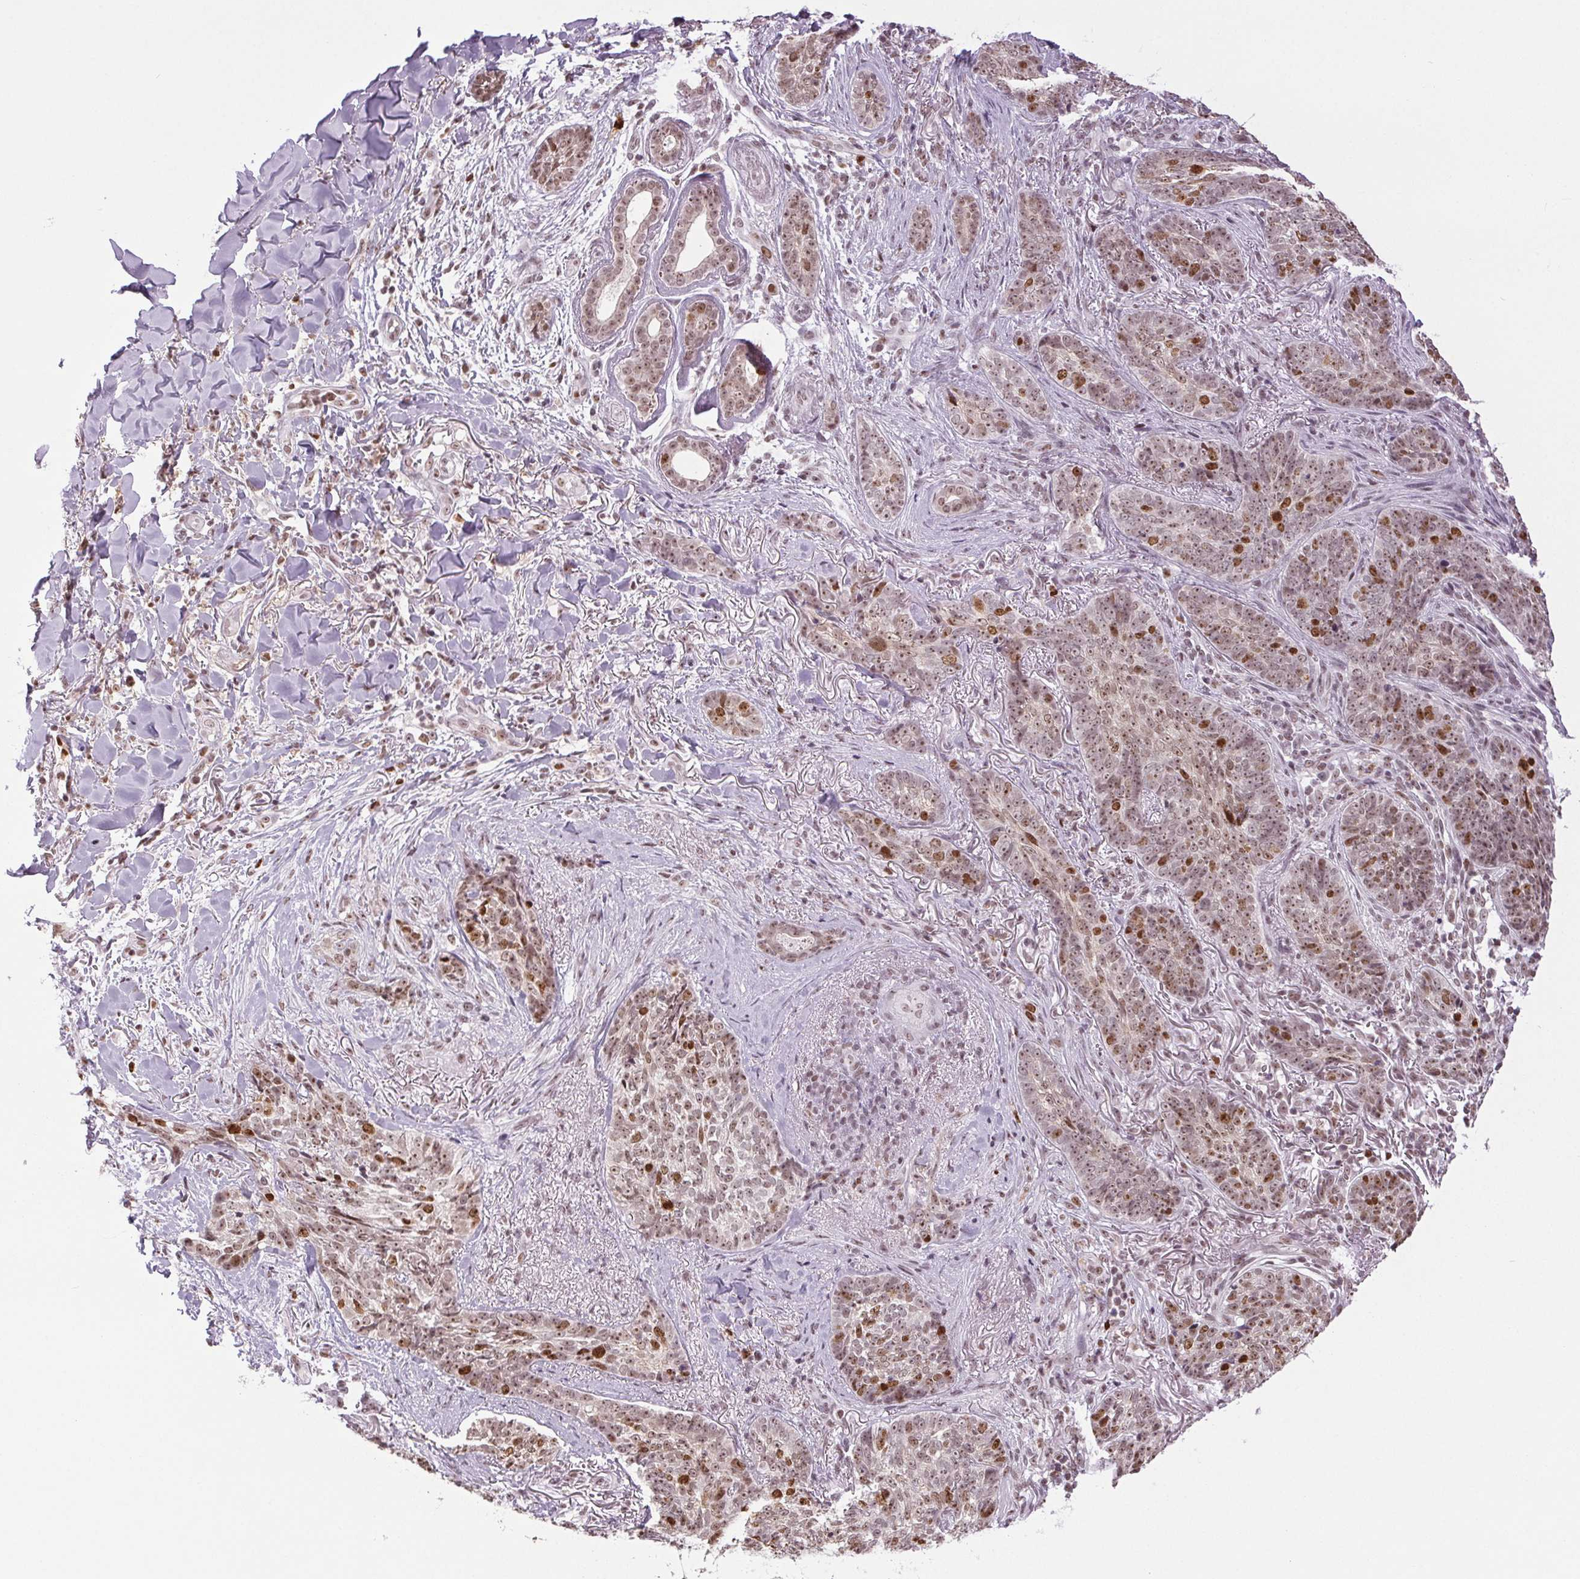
{"staining": {"intensity": "moderate", "quantity": ">75%", "location": "nuclear"}, "tissue": "skin cancer", "cell_type": "Tumor cells", "image_type": "cancer", "snomed": [{"axis": "morphology", "description": "Basal cell carcinoma"}, {"axis": "topography", "description": "Skin"}, {"axis": "topography", "description": "Skin of face"}], "caption": "Basal cell carcinoma (skin) stained with a protein marker displays moderate staining in tumor cells.", "gene": "SMIM6", "patient": {"sex": "male", "age": 88}}